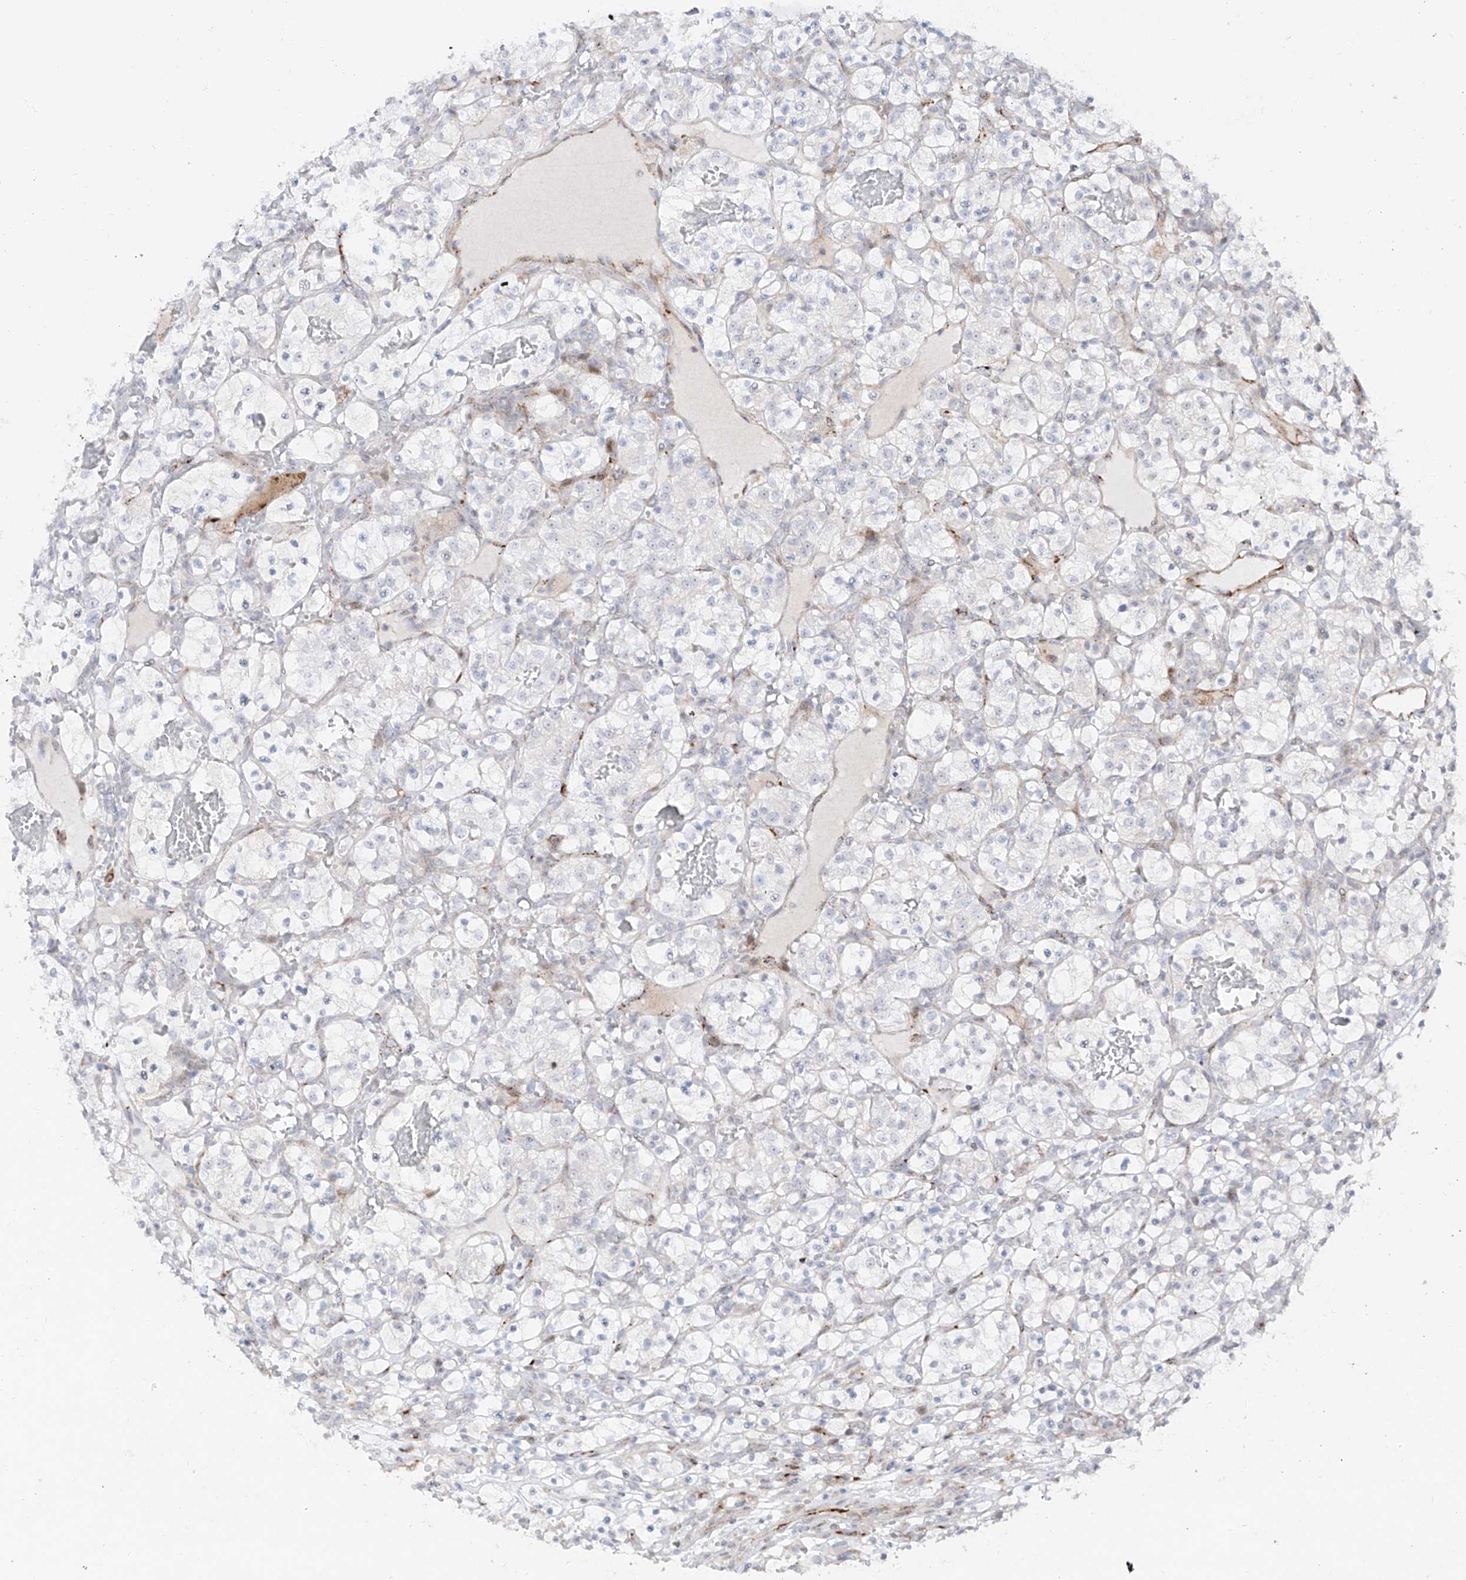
{"staining": {"intensity": "negative", "quantity": "none", "location": "none"}, "tissue": "renal cancer", "cell_type": "Tumor cells", "image_type": "cancer", "snomed": [{"axis": "morphology", "description": "Adenocarcinoma, NOS"}, {"axis": "topography", "description": "Kidney"}], "caption": "IHC histopathology image of human renal adenocarcinoma stained for a protein (brown), which reveals no expression in tumor cells.", "gene": "ZNF180", "patient": {"sex": "female", "age": 57}}